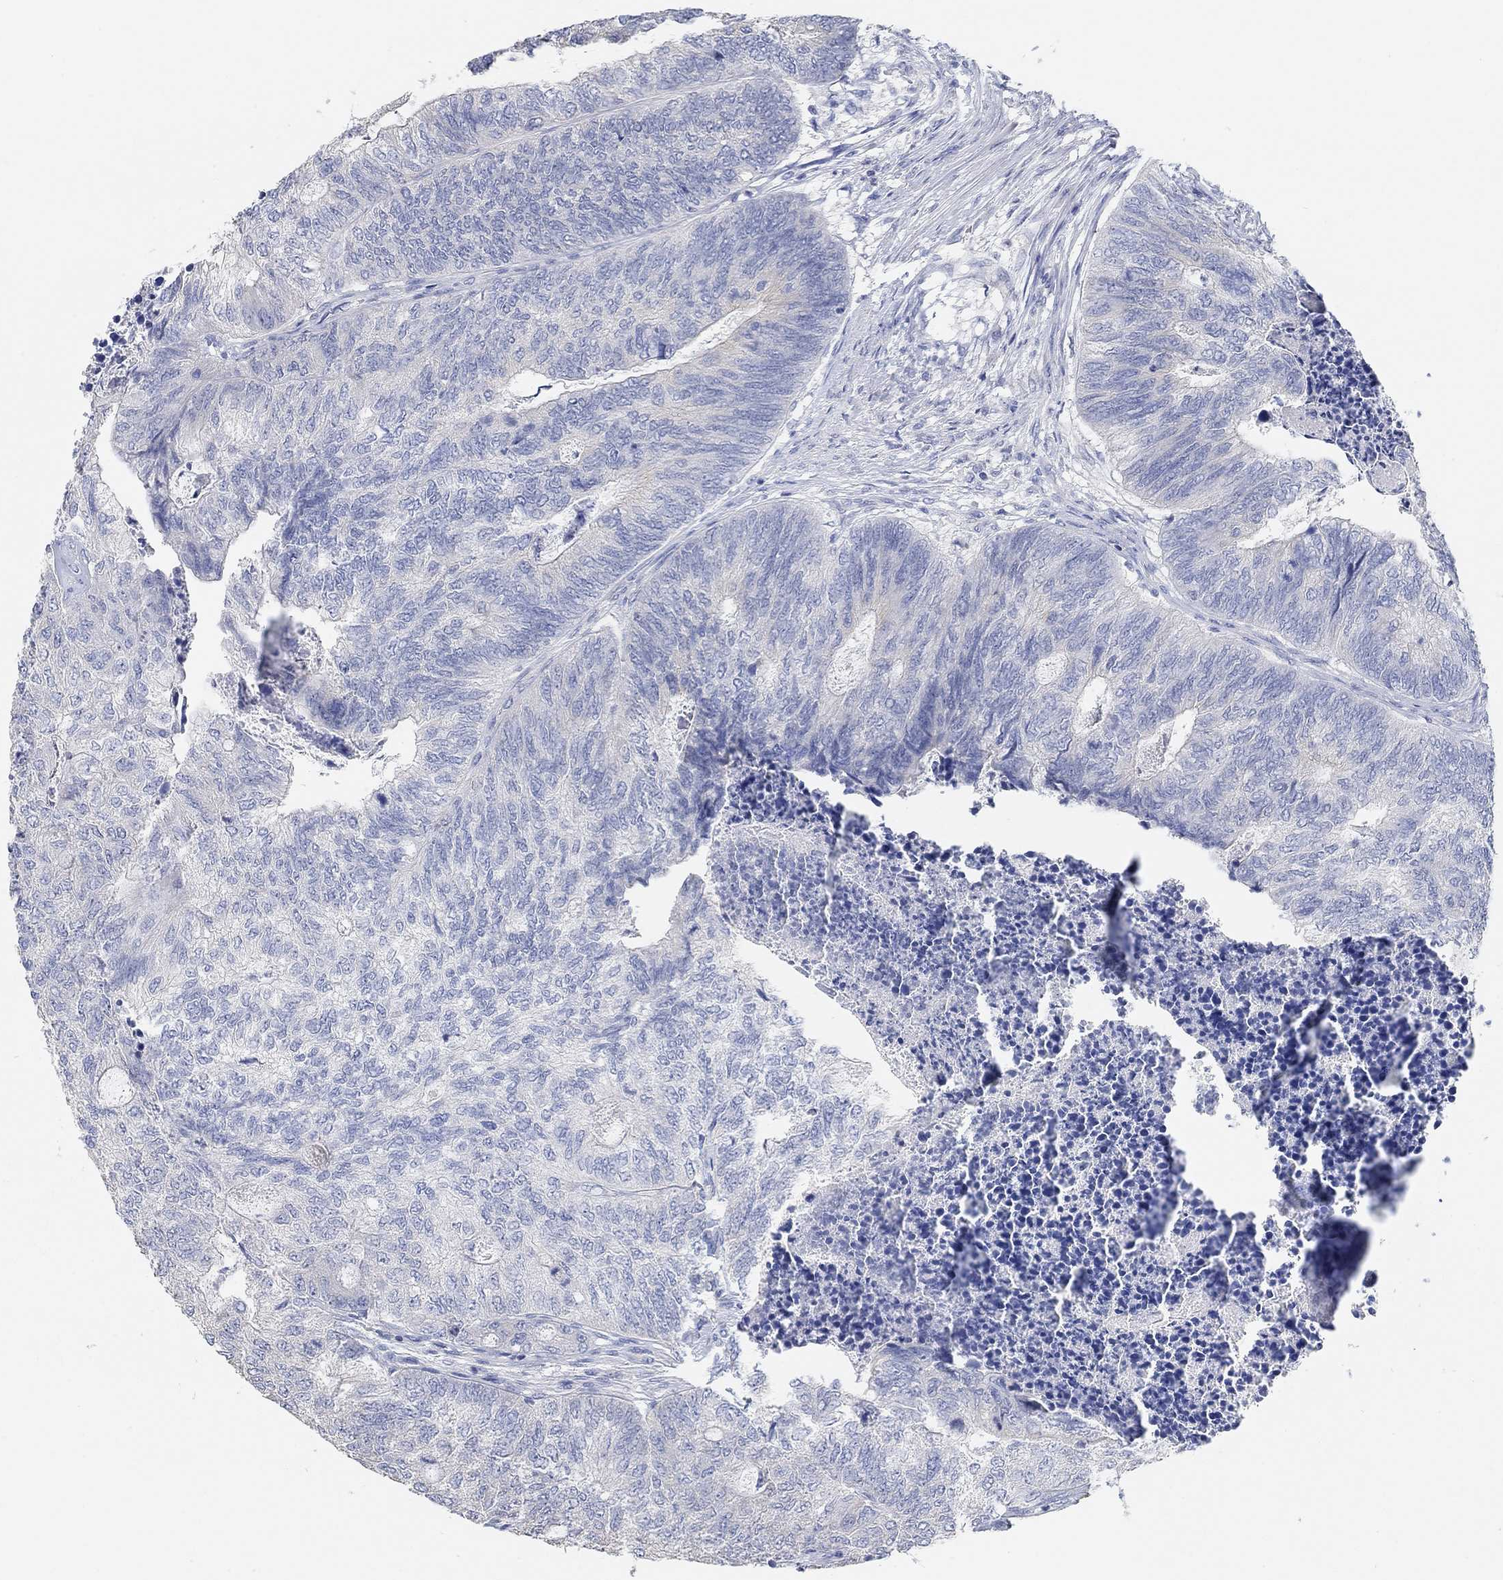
{"staining": {"intensity": "negative", "quantity": "none", "location": "none"}, "tissue": "colorectal cancer", "cell_type": "Tumor cells", "image_type": "cancer", "snomed": [{"axis": "morphology", "description": "Adenocarcinoma, NOS"}, {"axis": "topography", "description": "Colon"}], "caption": "Immunohistochemistry micrograph of adenocarcinoma (colorectal) stained for a protein (brown), which demonstrates no expression in tumor cells. The staining was performed using DAB (3,3'-diaminobenzidine) to visualize the protein expression in brown, while the nuclei were stained in blue with hematoxylin (Magnification: 20x).", "gene": "NLRP14", "patient": {"sex": "female", "age": 67}}